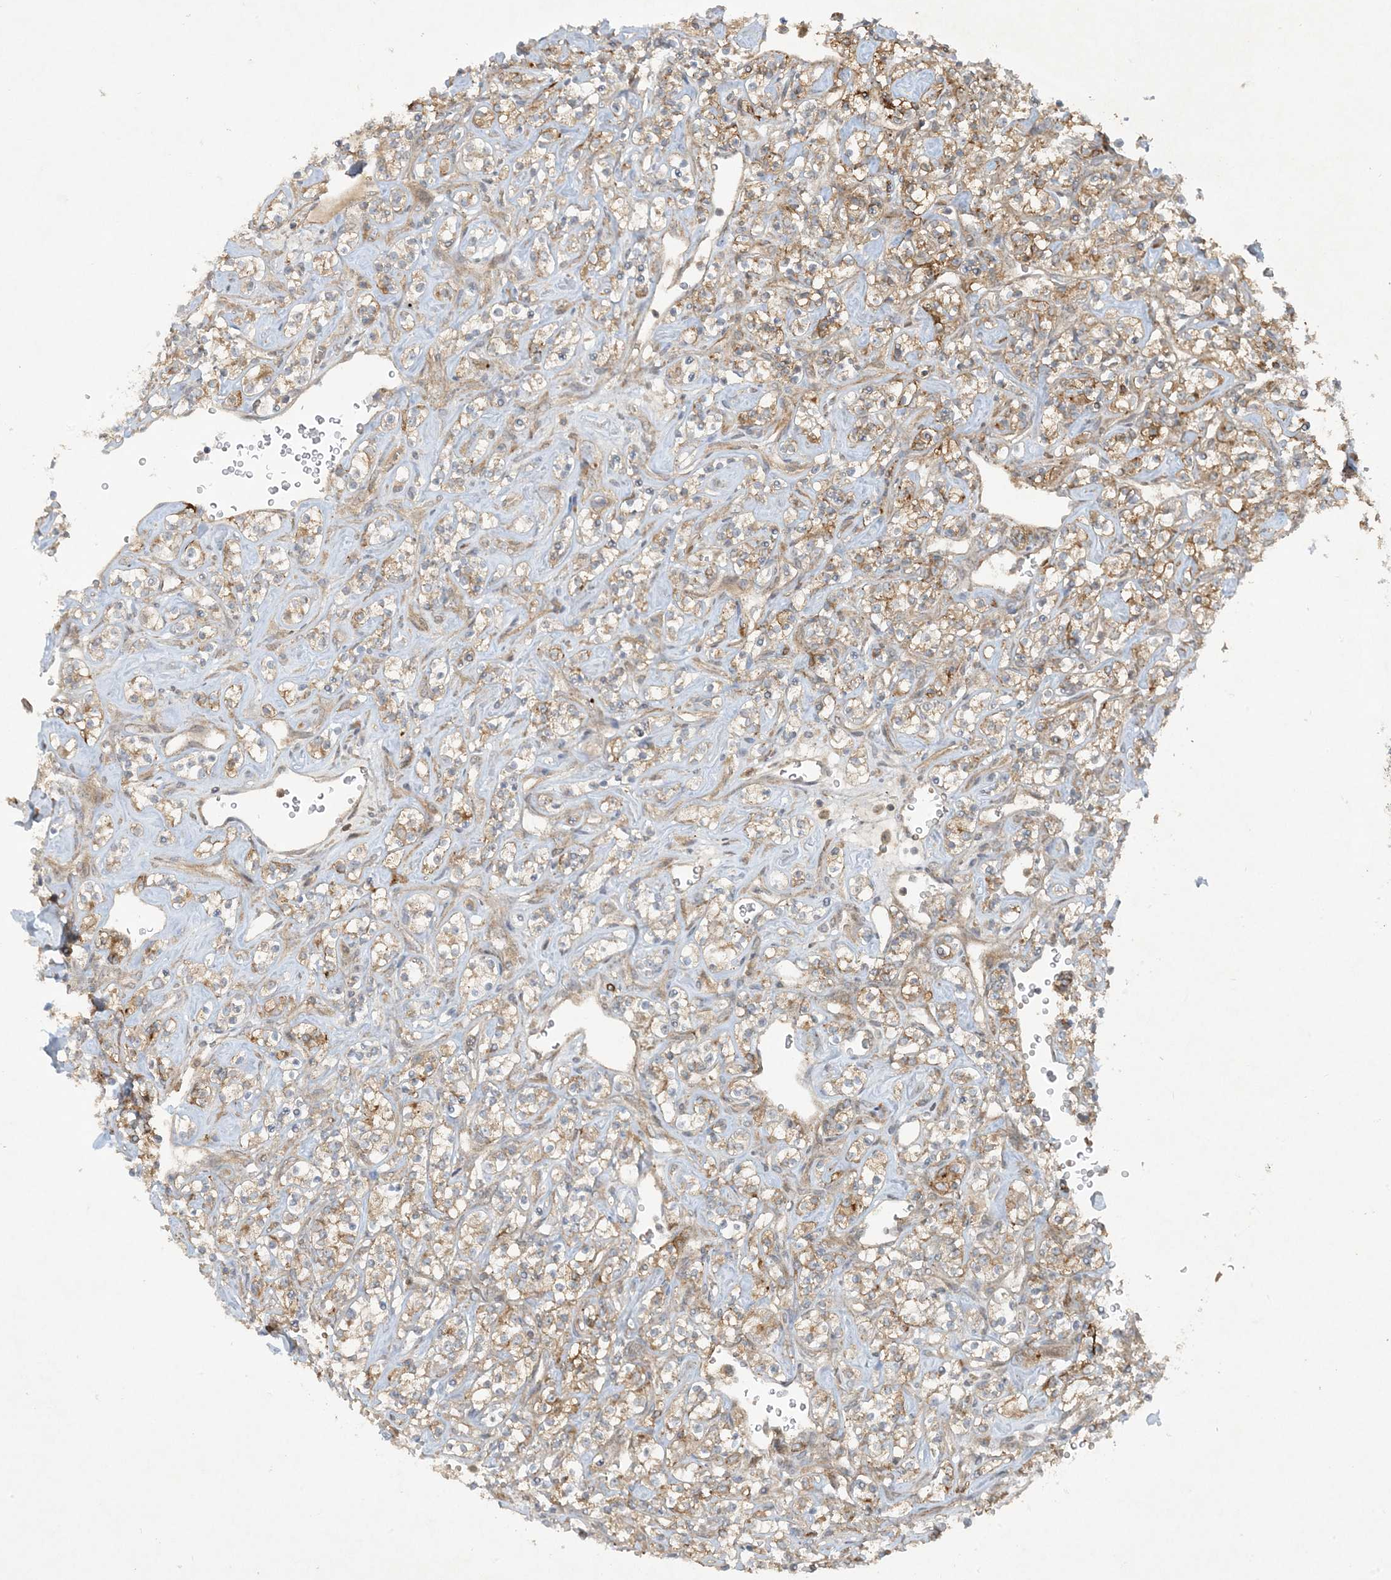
{"staining": {"intensity": "weak", "quantity": ">75%", "location": "cytoplasmic/membranous"}, "tissue": "renal cancer", "cell_type": "Tumor cells", "image_type": "cancer", "snomed": [{"axis": "morphology", "description": "Adenocarcinoma, NOS"}, {"axis": "topography", "description": "Kidney"}], "caption": "IHC (DAB (3,3'-diaminobenzidine)) staining of renal cancer reveals weak cytoplasmic/membranous protein expression in about >75% of tumor cells.", "gene": "STAM2", "patient": {"sex": "male", "age": 77}}